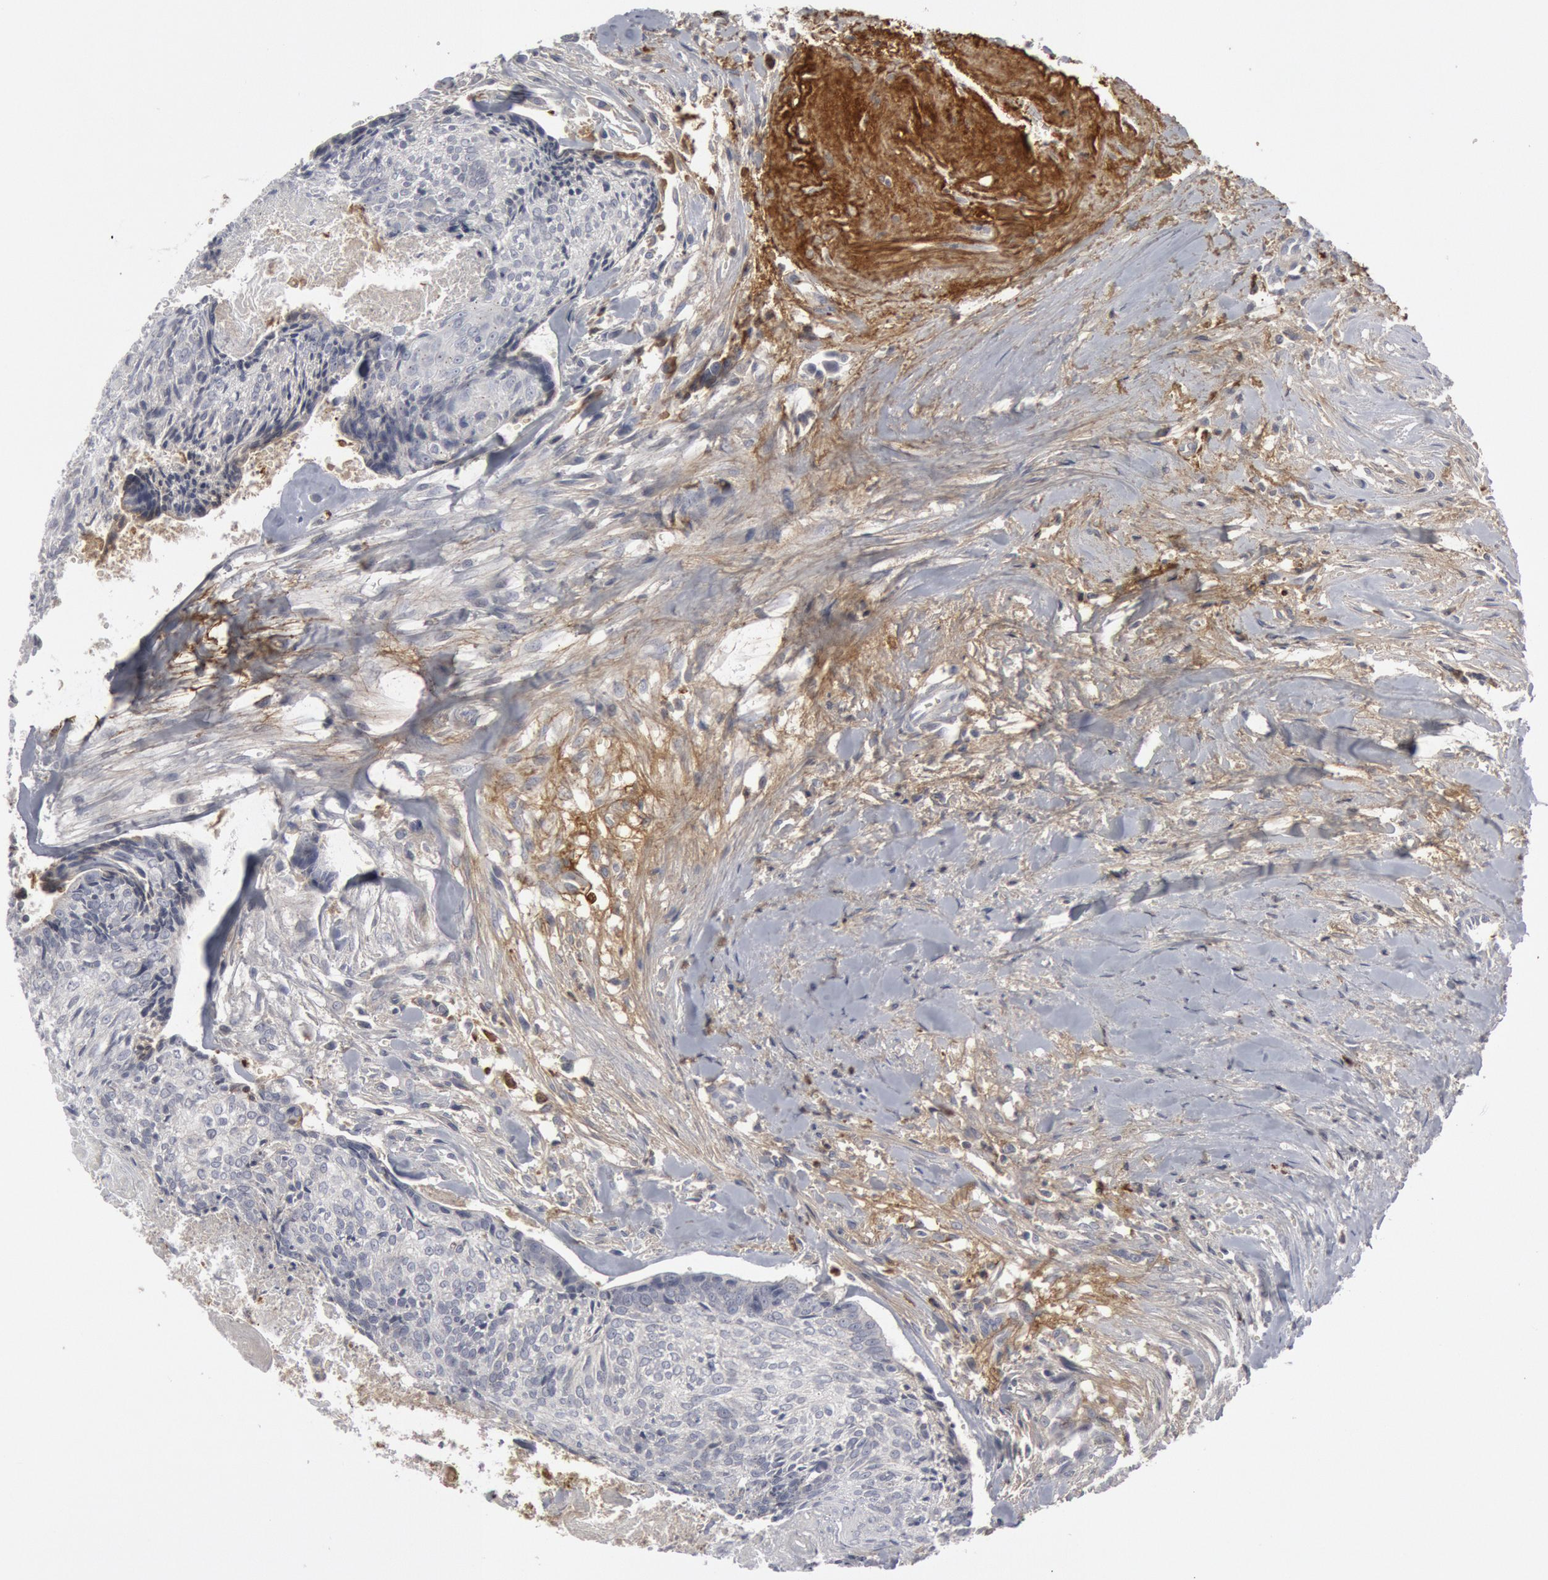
{"staining": {"intensity": "strong", "quantity": "<25%", "location": "nuclear"}, "tissue": "head and neck cancer", "cell_type": "Tumor cells", "image_type": "cancer", "snomed": [{"axis": "morphology", "description": "Squamous cell carcinoma, NOS"}, {"axis": "topography", "description": "Salivary gland"}, {"axis": "topography", "description": "Head-Neck"}], "caption": "Immunohistochemistry (IHC) histopathology image of neoplastic tissue: head and neck cancer stained using IHC reveals medium levels of strong protein expression localized specifically in the nuclear of tumor cells, appearing as a nuclear brown color.", "gene": "C1QC", "patient": {"sex": "male", "age": 70}}